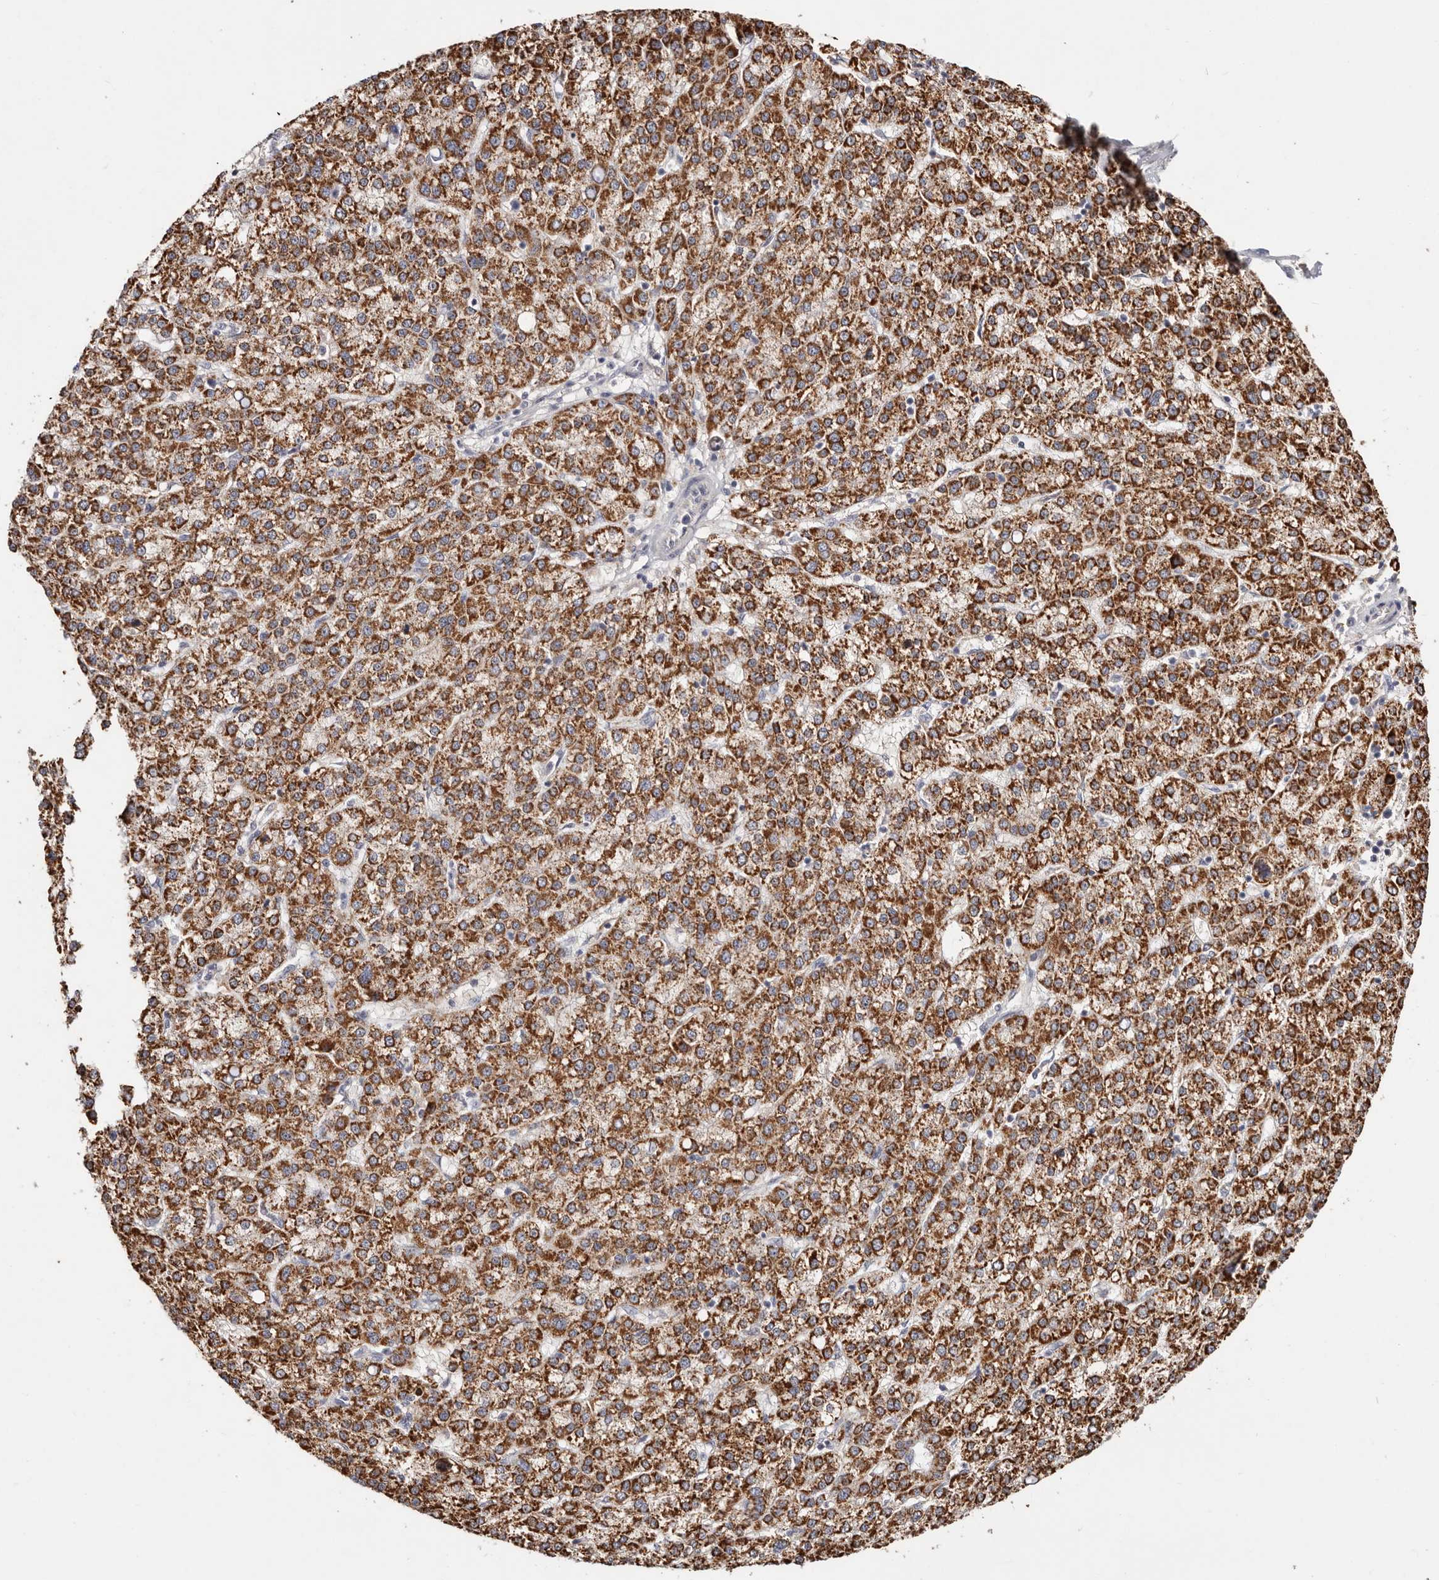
{"staining": {"intensity": "moderate", "quantity": ">75%", "location": "cytoplasmic/membranous"}, "tissue": "liver cancer", "cell_type": "Tumor cells", "image_type": "cancer", "snomed": [{"axis": "morphology", "description": "Carcinoma, Hepatocellular, NOS"}, {"axis": "topography", "description": "Liver"}], "caption": "Human liver cancer (hepatocellular carcinoma) stained for a protein (brown) demonstrates moderate cytoplasmic/membranous positive positivity in approximately >75% of tumor cells.", "gene": "THBS3", "patient": {"sex": "female", "age": 58}}